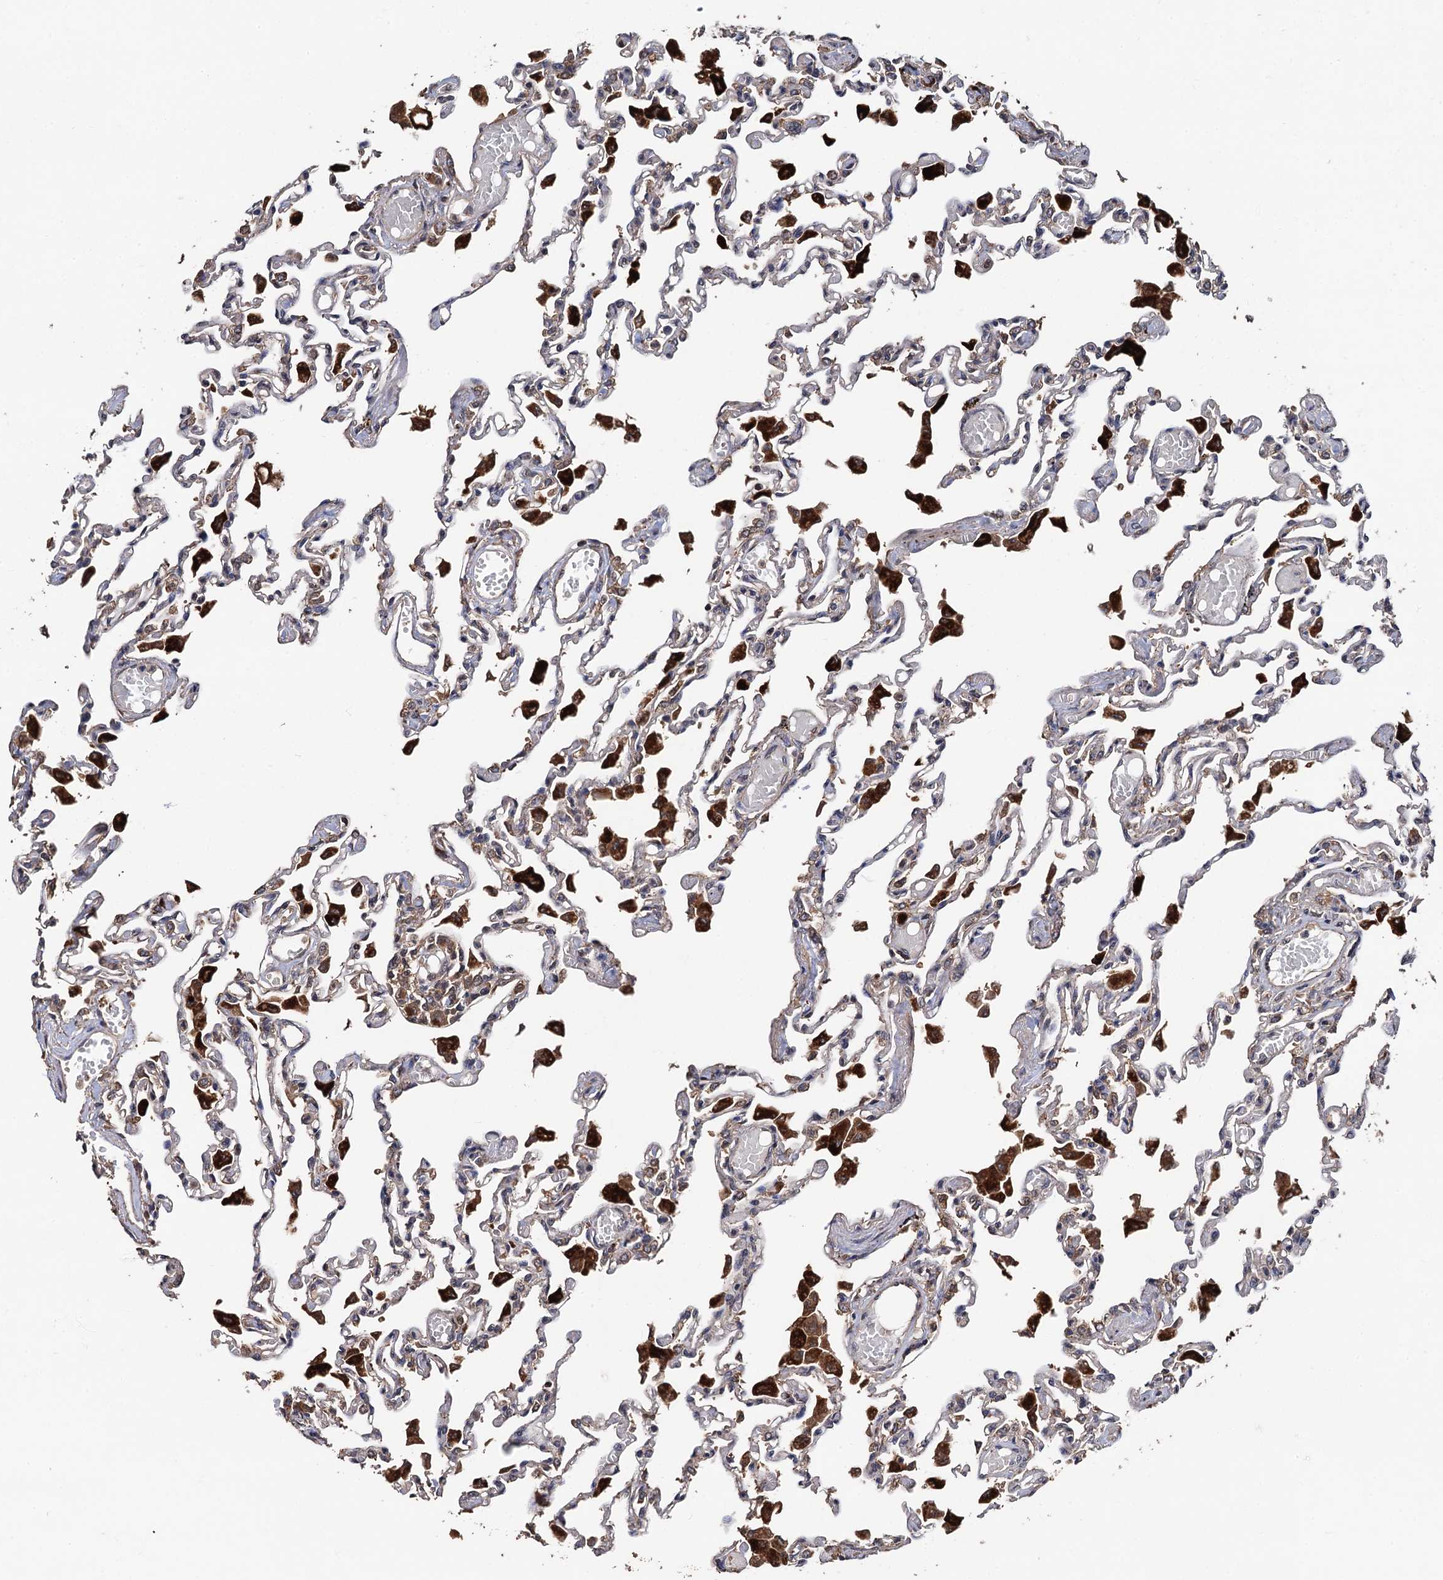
{"staining": {"intensity": "moderate", "quantity": "<25%", "location": "cytoplasmic/membranous"}, "tissue": "lung", "cell_type": "Alveolar cells", "image_type": "normal", "snomed": [{"axis": "morphology", "description": "Normal tissue, NOS"}, {"axis": "topography", "description": "Bronchus"}, {"axis": "topography", "description": "Lung"}], "caption": "A low amount of moderate cytoplasmic/membranous positivity is present in approximately <25% of alveolar cells in unremarkable lung.", "gene": "PPTC7", "patient": {"sex": "female", "age": 49}}